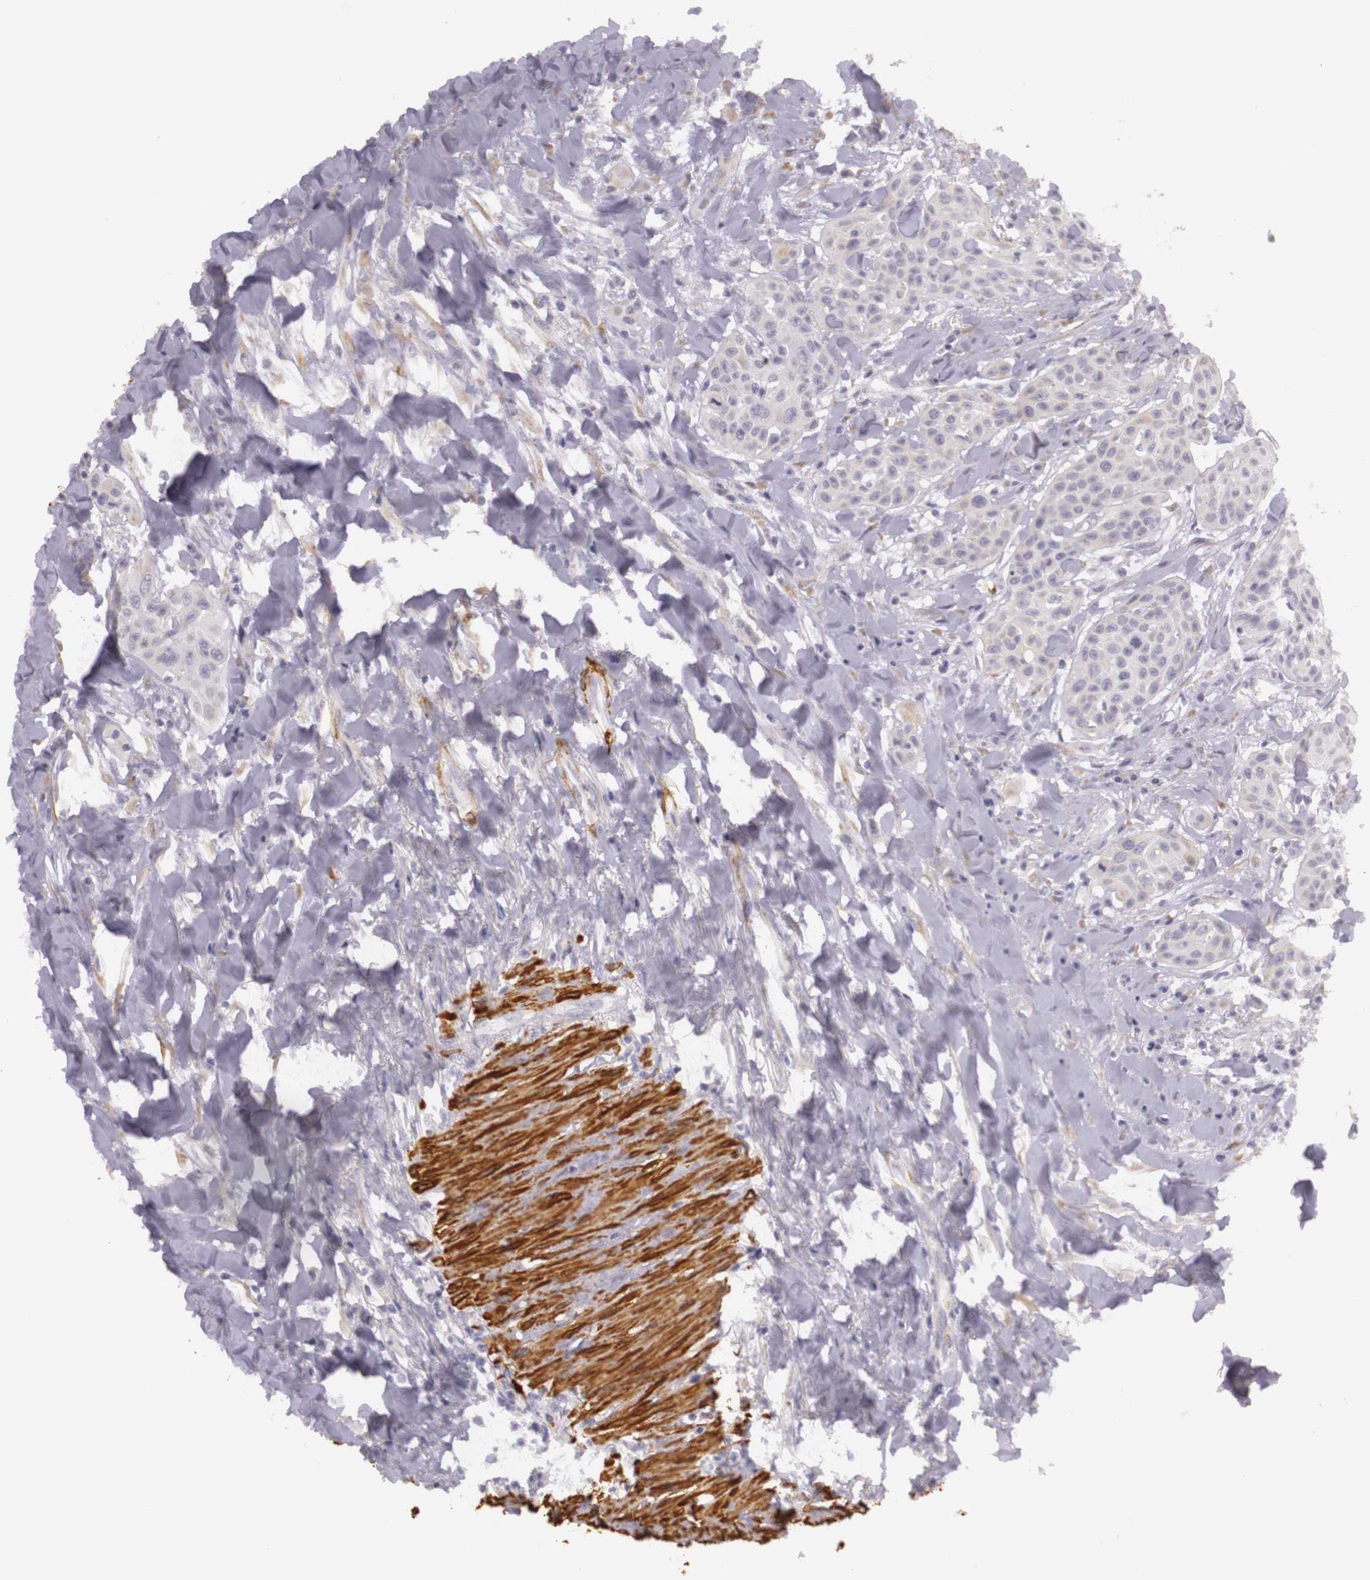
{"staining": {"intensity": "negative", "quantity": "none", "location": "none"}, "tissue": "head and neck cancer", "cell_type": "Tumor cells", "image_type": "cancer", "snomed": [{"axis": "morphology", "description": "Squamous cell carcinoma, NOS"}, {"axis": "morphology", "description": "Squamous cell carcinoma, metastatic, NOS"}, {"axis": "topography", "description": "Lymph node"}, {"axis": "topography", "description": "Salivary gland"}, {"axis": "topography", "description": "Head-Neck"}], "caption": "Metastatic squamous cell carcinoma (head and neck) was stained to show a protein in brown. There is no significant staining in tumor cells.", "gene": "CNTN2", "patient": {"sex": "female", "age": 74}}